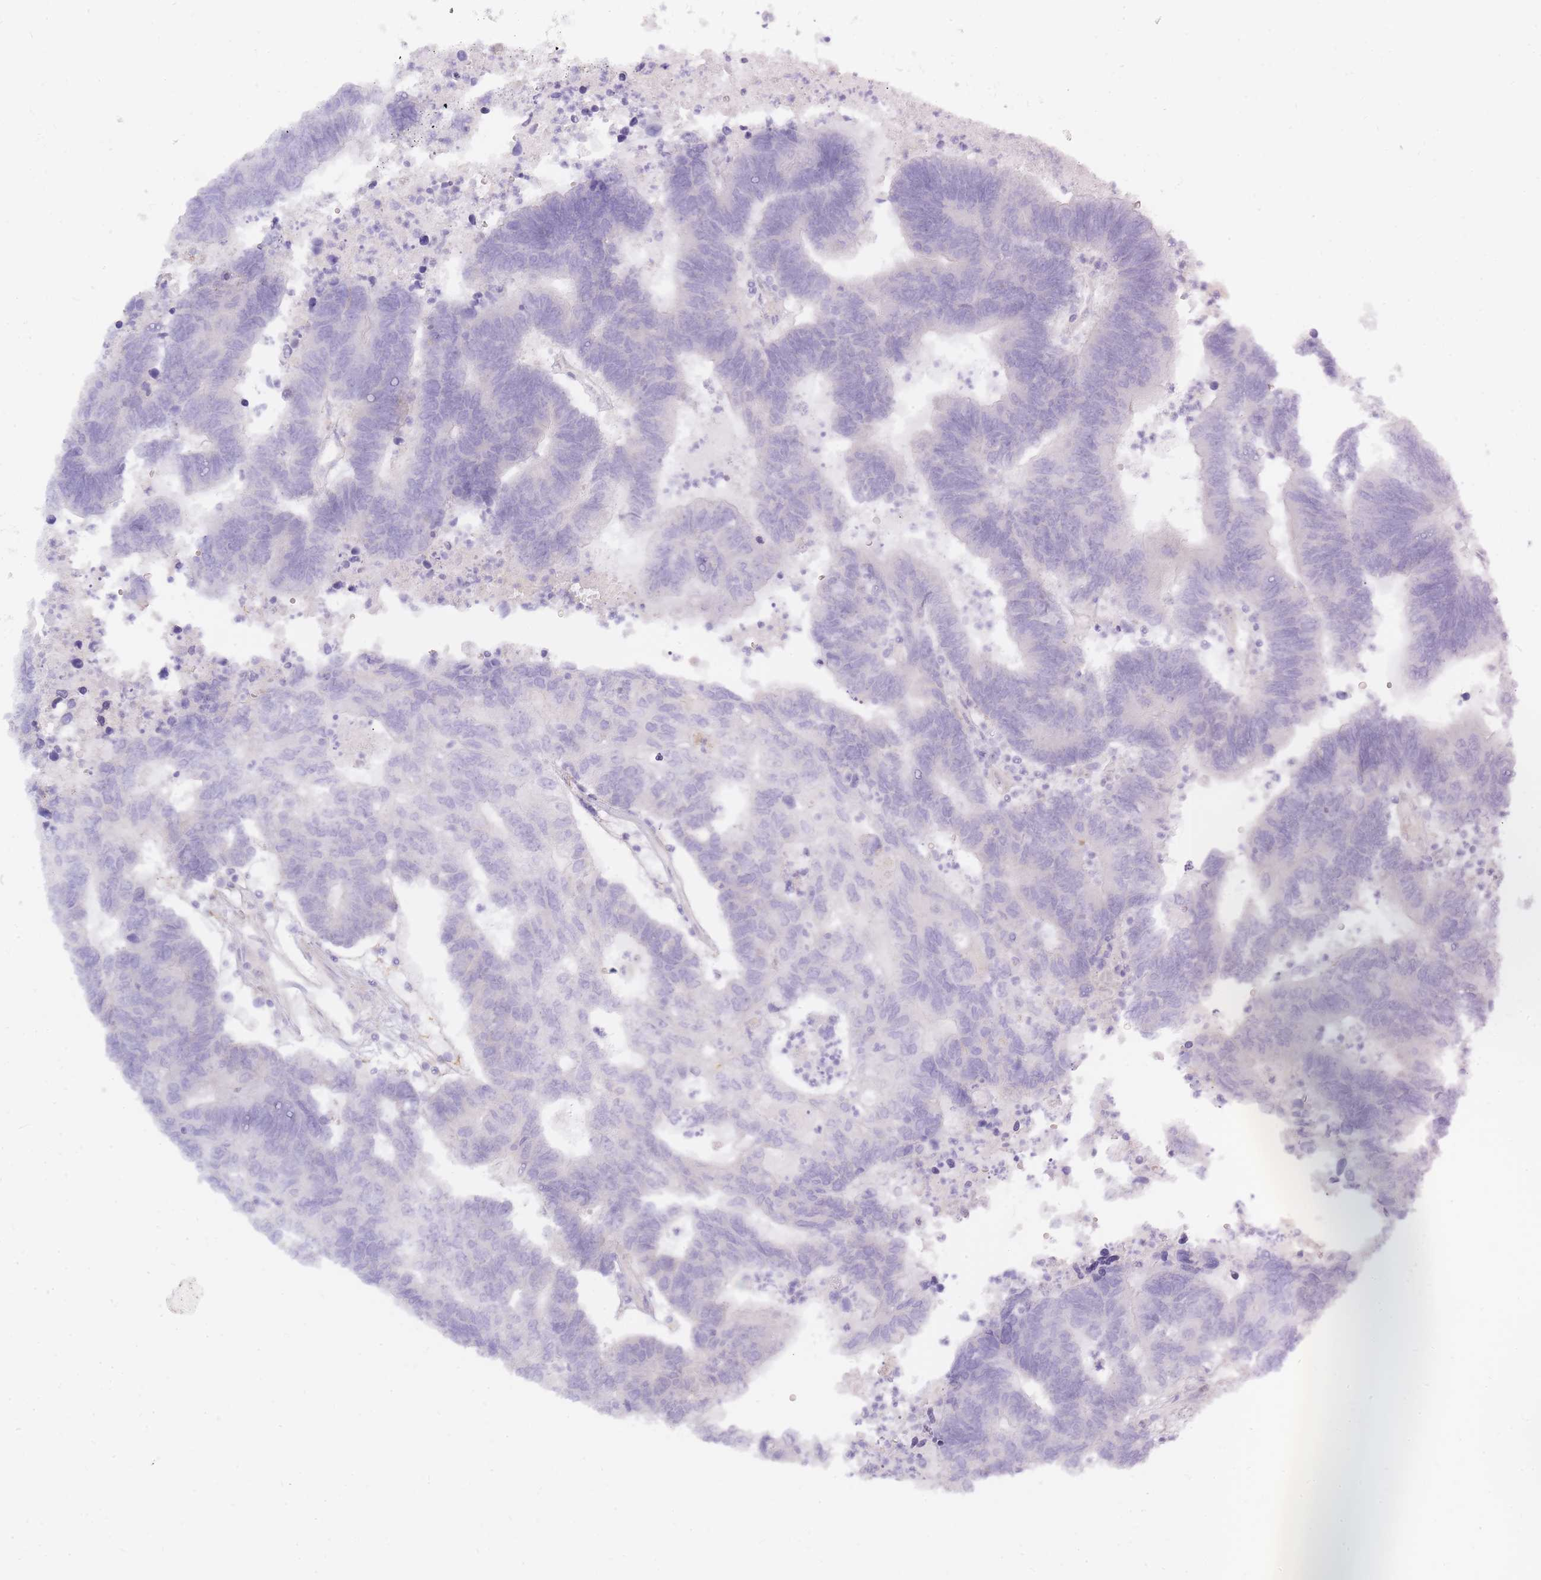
{"staining": {"intensity": "negative", "quantity": "none", "location": "none"}, "tissue": "colorectal cancer", "cell_type": "Tumor cells", "image_type": "cancer", "snomed": [{"axis": "morphology", "description": "Adenocarcinoma, NOS"}, {"axis": "topography", "description": "Colon"}], "caption": "Human colorectal adenocarcinoma stained for a protein using immunohistochemistry exhibits no positivity in tumor cells.", "gene": "AP3M2", "patient": {"sex": "female", "age": 48}}